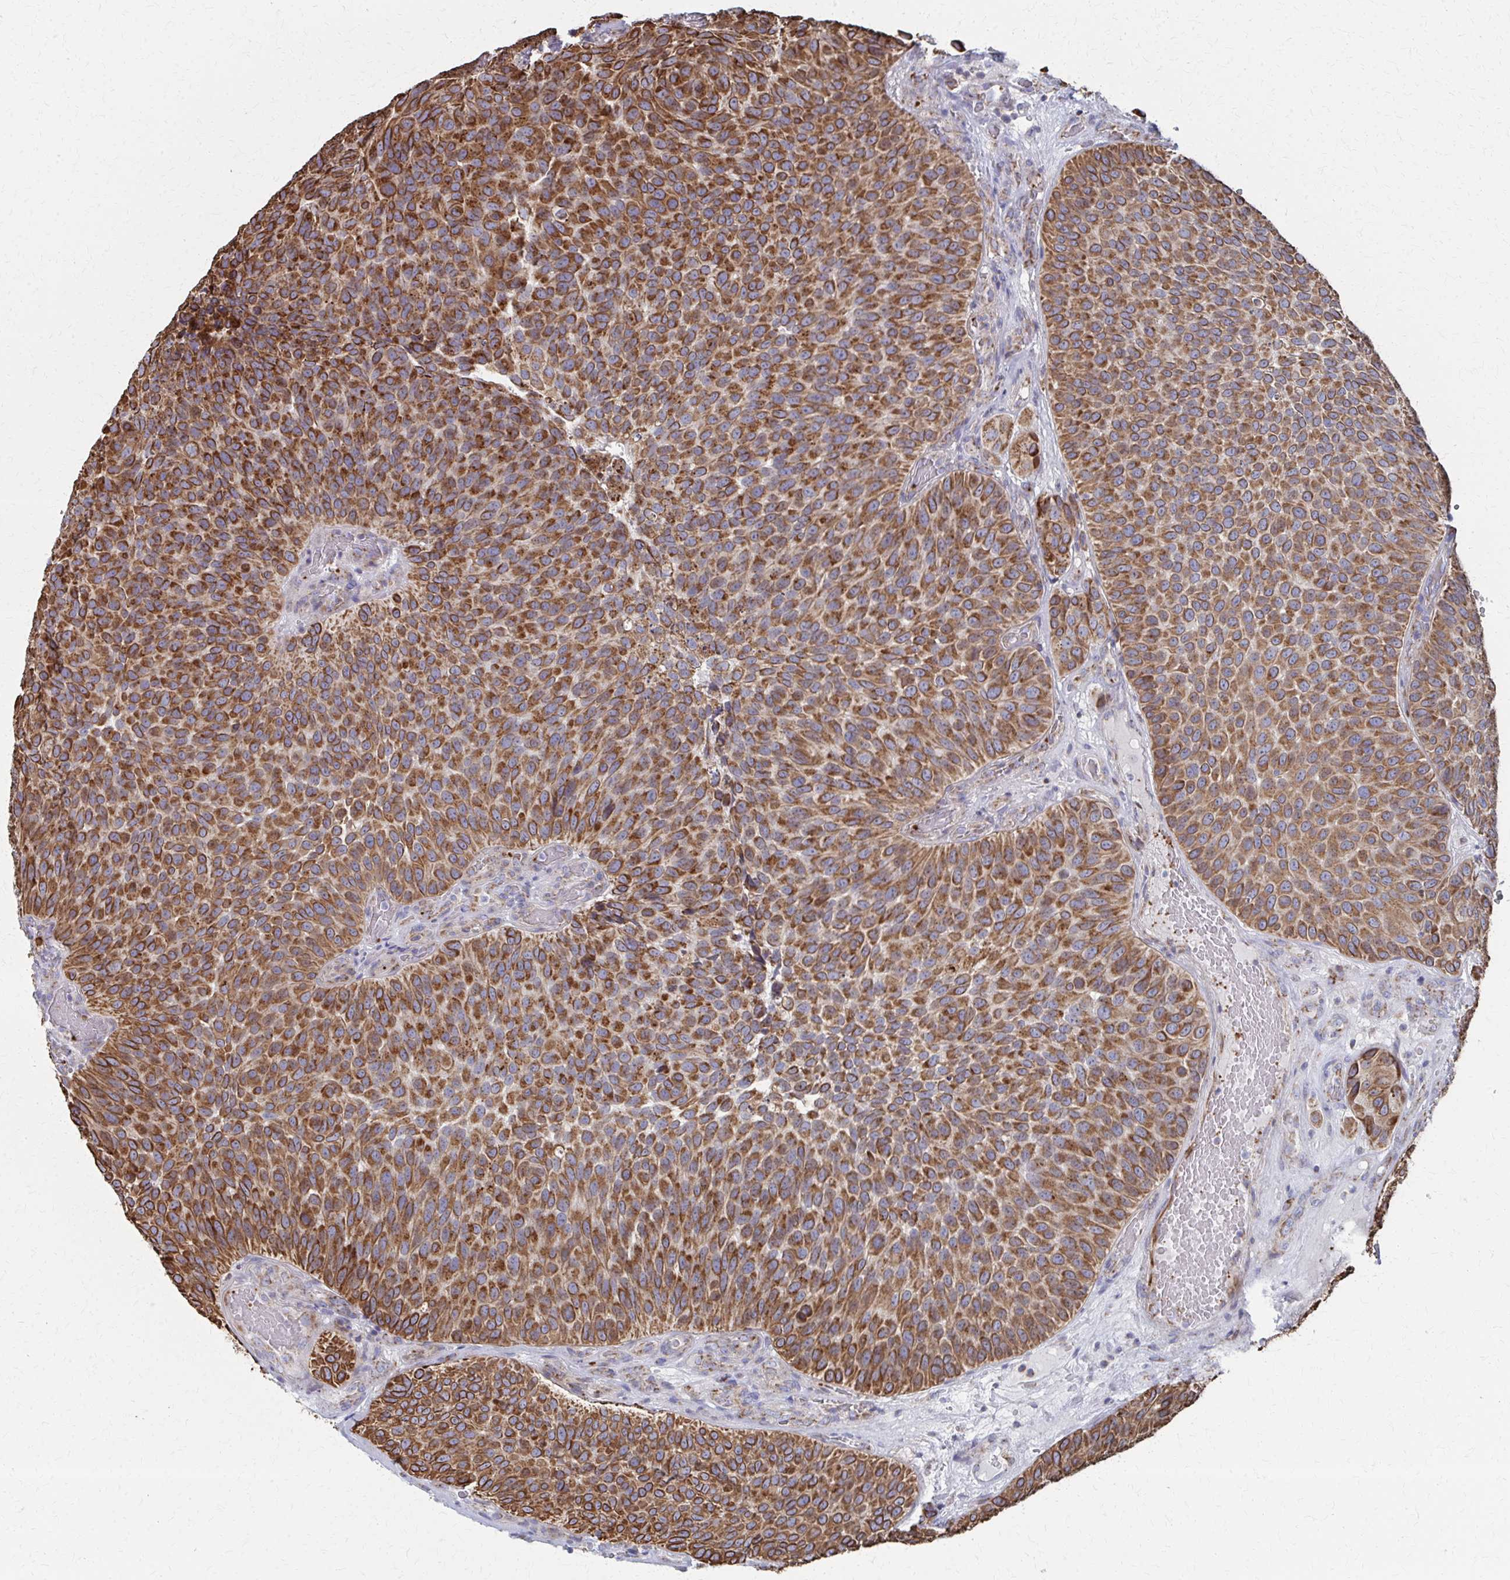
{"staining": {"intensity": "strong", "quantity": ">75%", "location": "cytoplasmic/membranous"}, "tissue": "urothelial cancer", "cell_type": "Tumor cells", "image_type": "cancer", "snomed": [{"axis": "morphology", "description": "Urothelial carcinoma, Low grade"}, {"axis": "topography", "description": "Urinary bladder"}], "caption": "Immunohistochemistry (IHC) histopathology image of neoplastic tissue: human low-grade urothelial carcinoma stained using immunohistochemistry demonstrates high levels of strong protein expression localized specifically in the cytoplasmic/membranous of tumor cells, appearing as a cytoplasmic/membranous brown color.", "gene": "FAHD1", "patient": {"sex": "male", "age": 76}}